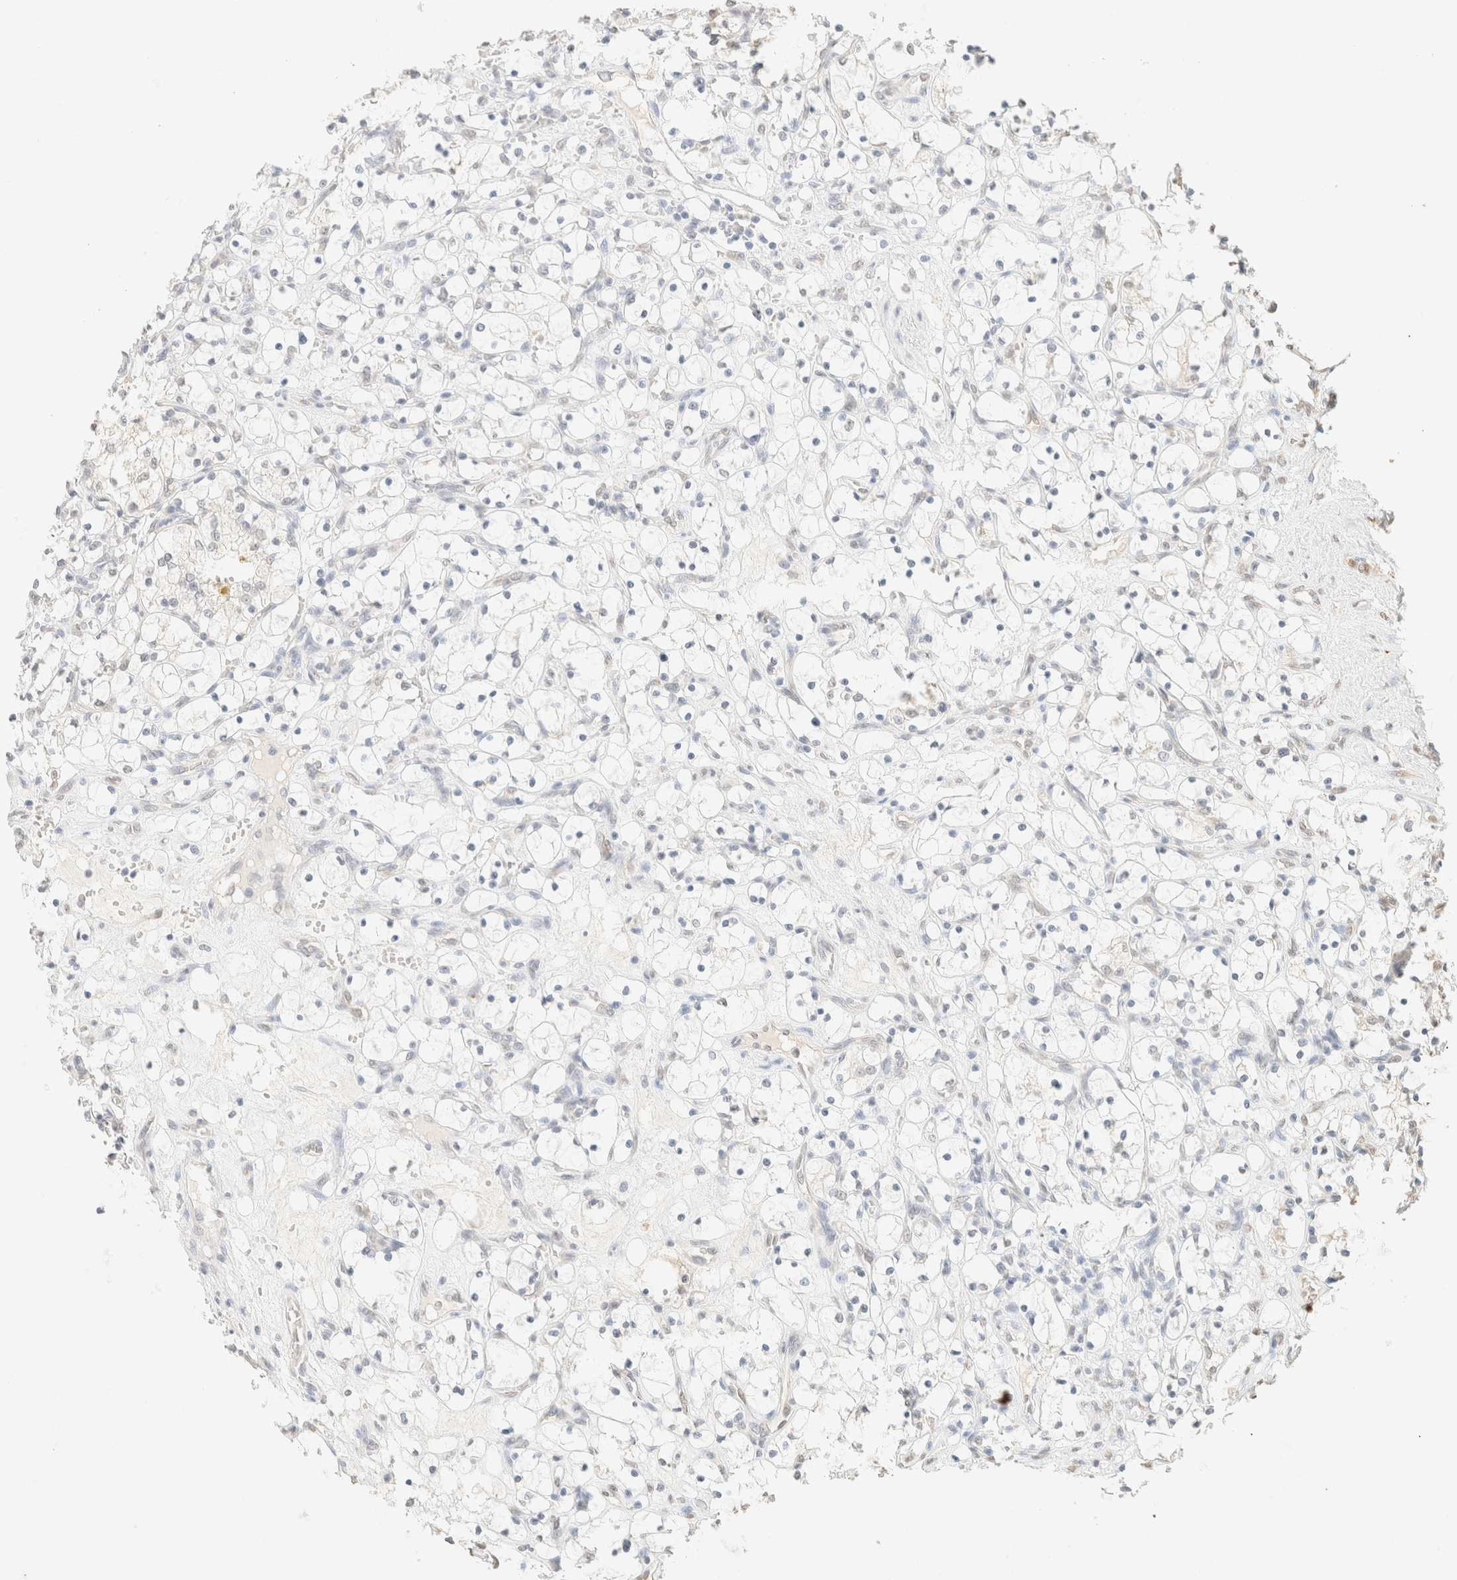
{"staining": {"intensity": "negative", "quantity": "none", "location": "none"}, "tissue": "renal cancer", "cell_type": "Tumor cells", "image_type": "cancer", "snomed": [{"axis": "morphology", "description": "Adenocarcinoma, NOS"}, {"axis": "topography", "description": "Kidney"}], "caption": "There is no significant expression in tumor cells of renal cancer.", "gene": "S100A13", "patient": {"sex": "female", "age": 69}}